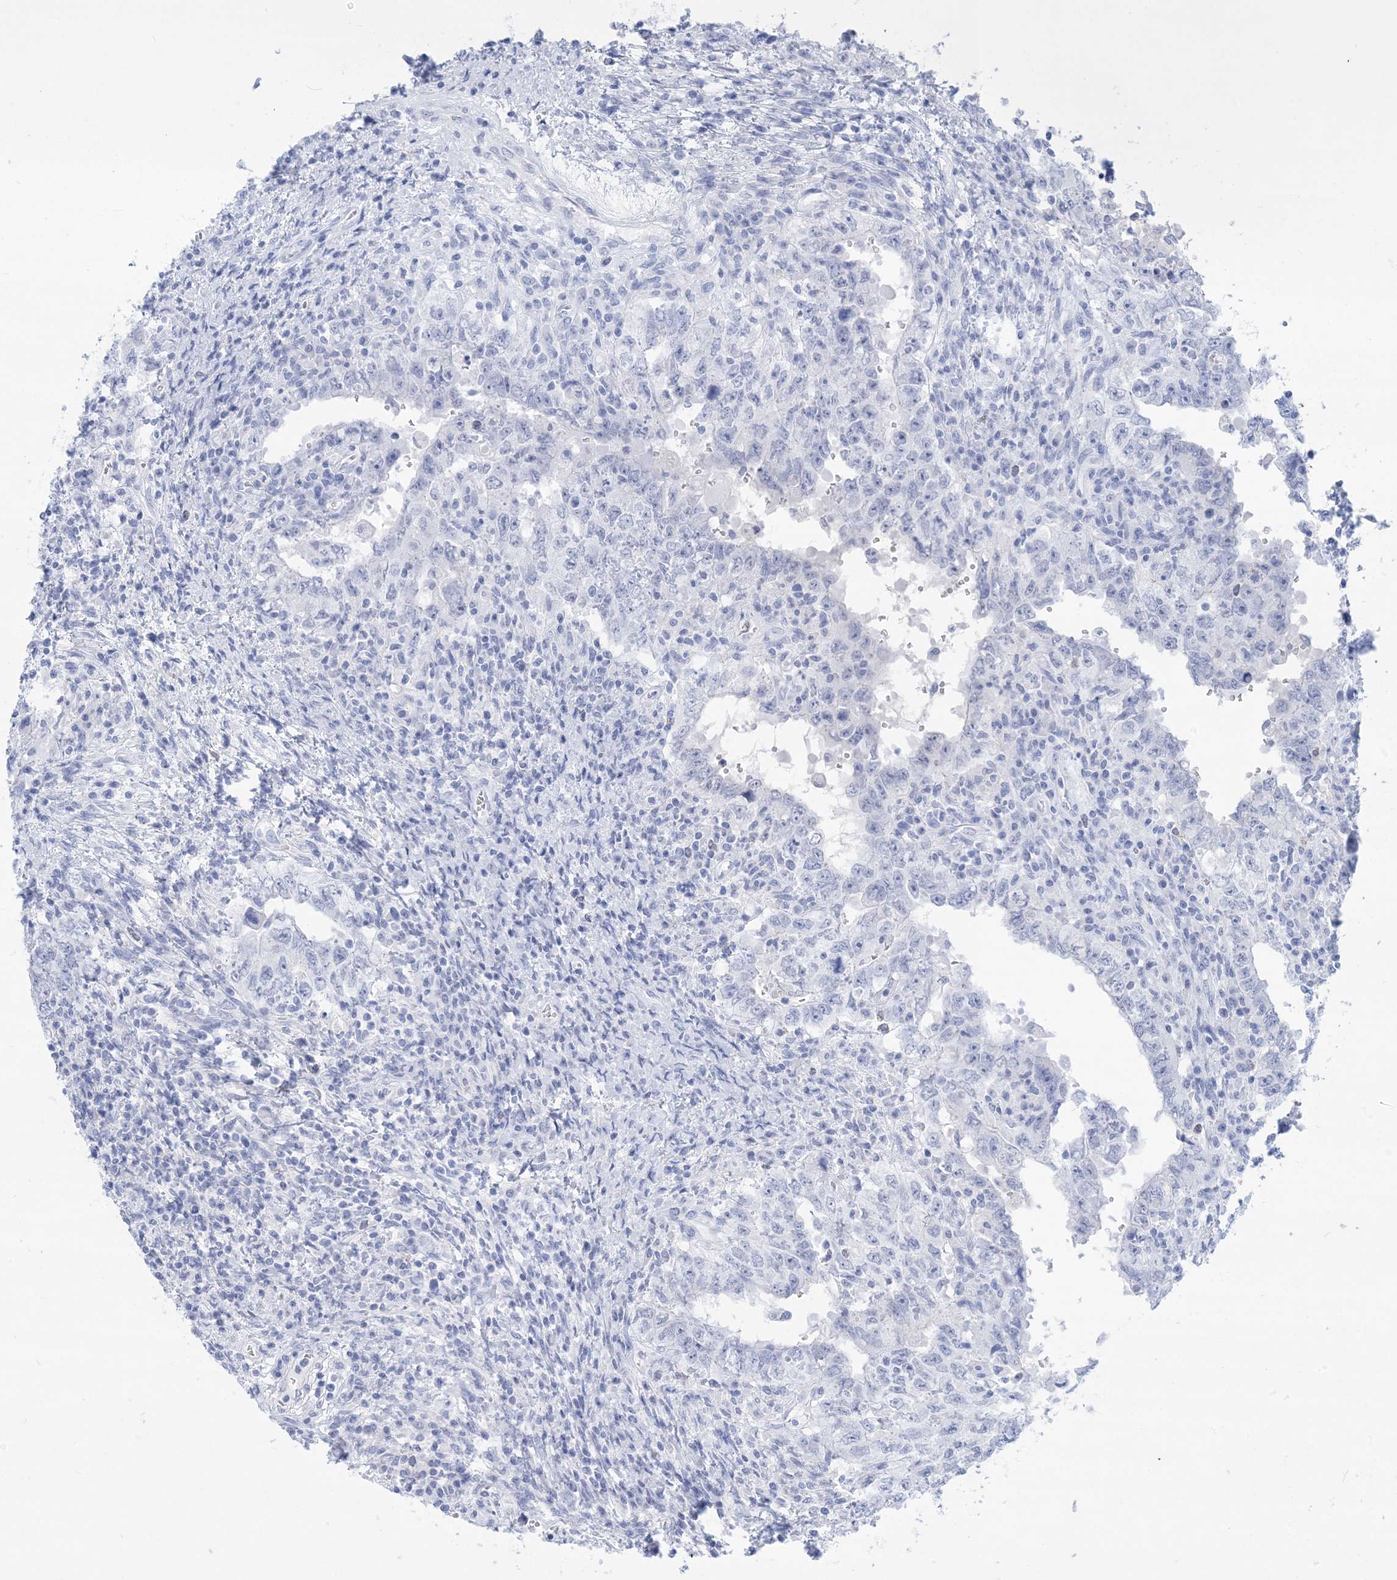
{"staining": {"intensity": "negative", "quantity": "none", "location": "none"}, "tissue": "testis cancer", "cell_type": "Tumor cells", "image_type": "cancer", "snomed": [{"axis": "morphology", "description": "Carcinoma, Embryonal, NOS"}, {"axis": "topography", "description": "Testis"}], "caption": "Tumor cells show no significant positivity in testis cancer (embryonal carcinoma).", "gene": "SH3YL1", "patient": {"sex": "male", "age": 26}}